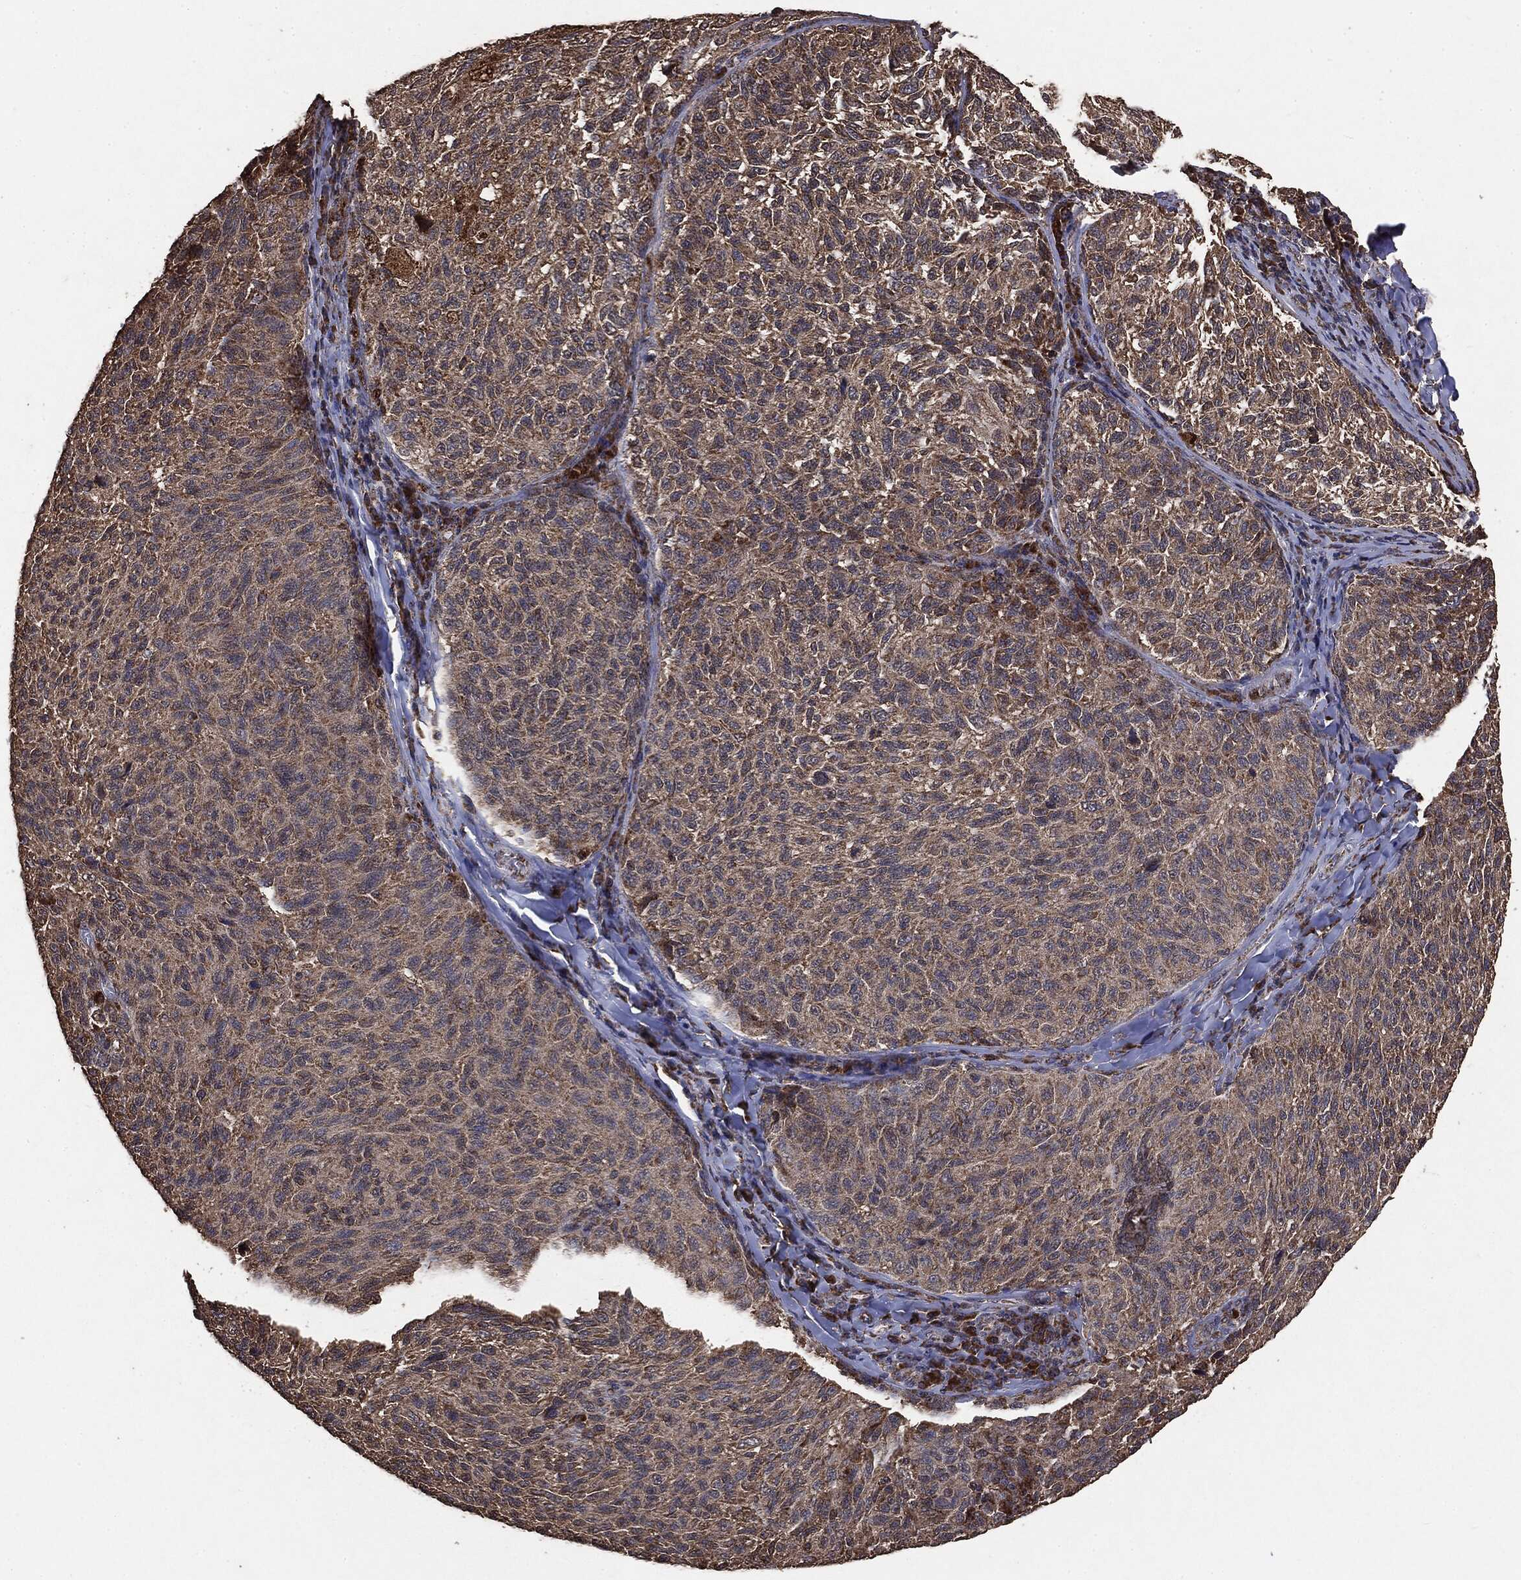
{"staining": {"intensity": "moderate", "quantity": ">75%", "location": "cytoplasmic/membranous"}, "tissue": "melanoma", "cell_type": "Tumor cells", "image_type": "cancer", "snomed": [{"axis": "morphology", "description": "Malignant melanoma, NOS"}, {"axis": "topography", "description": "Skin"}], "caption": "IHC photomicrograph of malignant melanoma stained for a protein (brown), which demonstrates medium levels of moderate cytoplasmic/membranous positivity in approximately >75% of tumor cells.", "gene": "MTOR", "patient": {"sex": "female", "age": 73}}